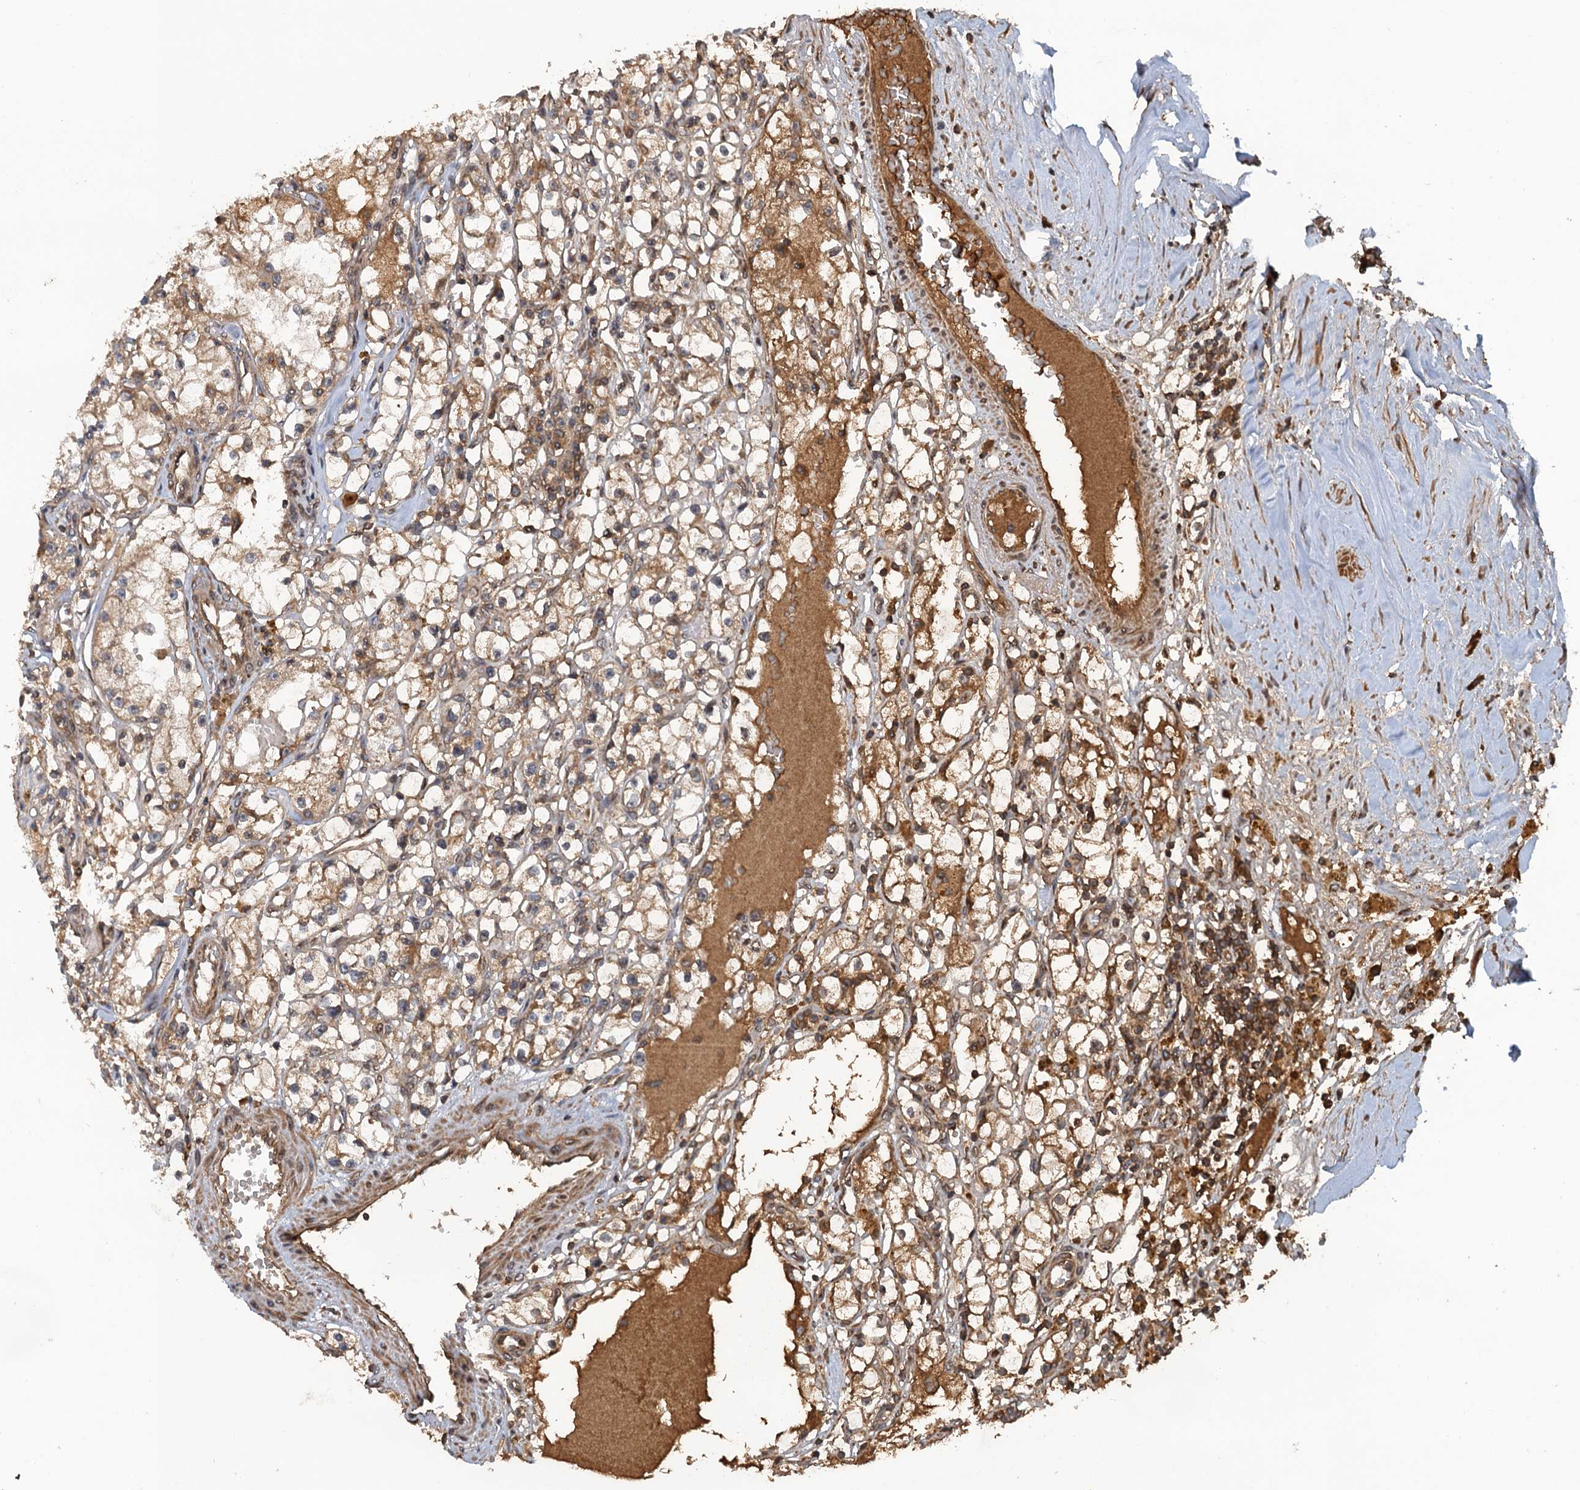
{"staining": {"intensity": "moderate", "quantity": "<25%", "location": "cytoplasmic/membranous"}, "tissue": "renal cancer", "cell_type": "Tumor cells", "image_type": "cancer", "snomed": [{"axis": "morphology", "description": "Adenocarcinoma, NOS"}, {"axis": "topography", "description": "Kidney"}], "caption": "About <25% of tumor cells in human renal cancer (adenocarcinoma) show moderate cytoplasmic/membranous protein positivity as visualized by brown immunohistochemical staining.", "gene": "GLE1", "patient": {"sex": "male", "age": 56}}